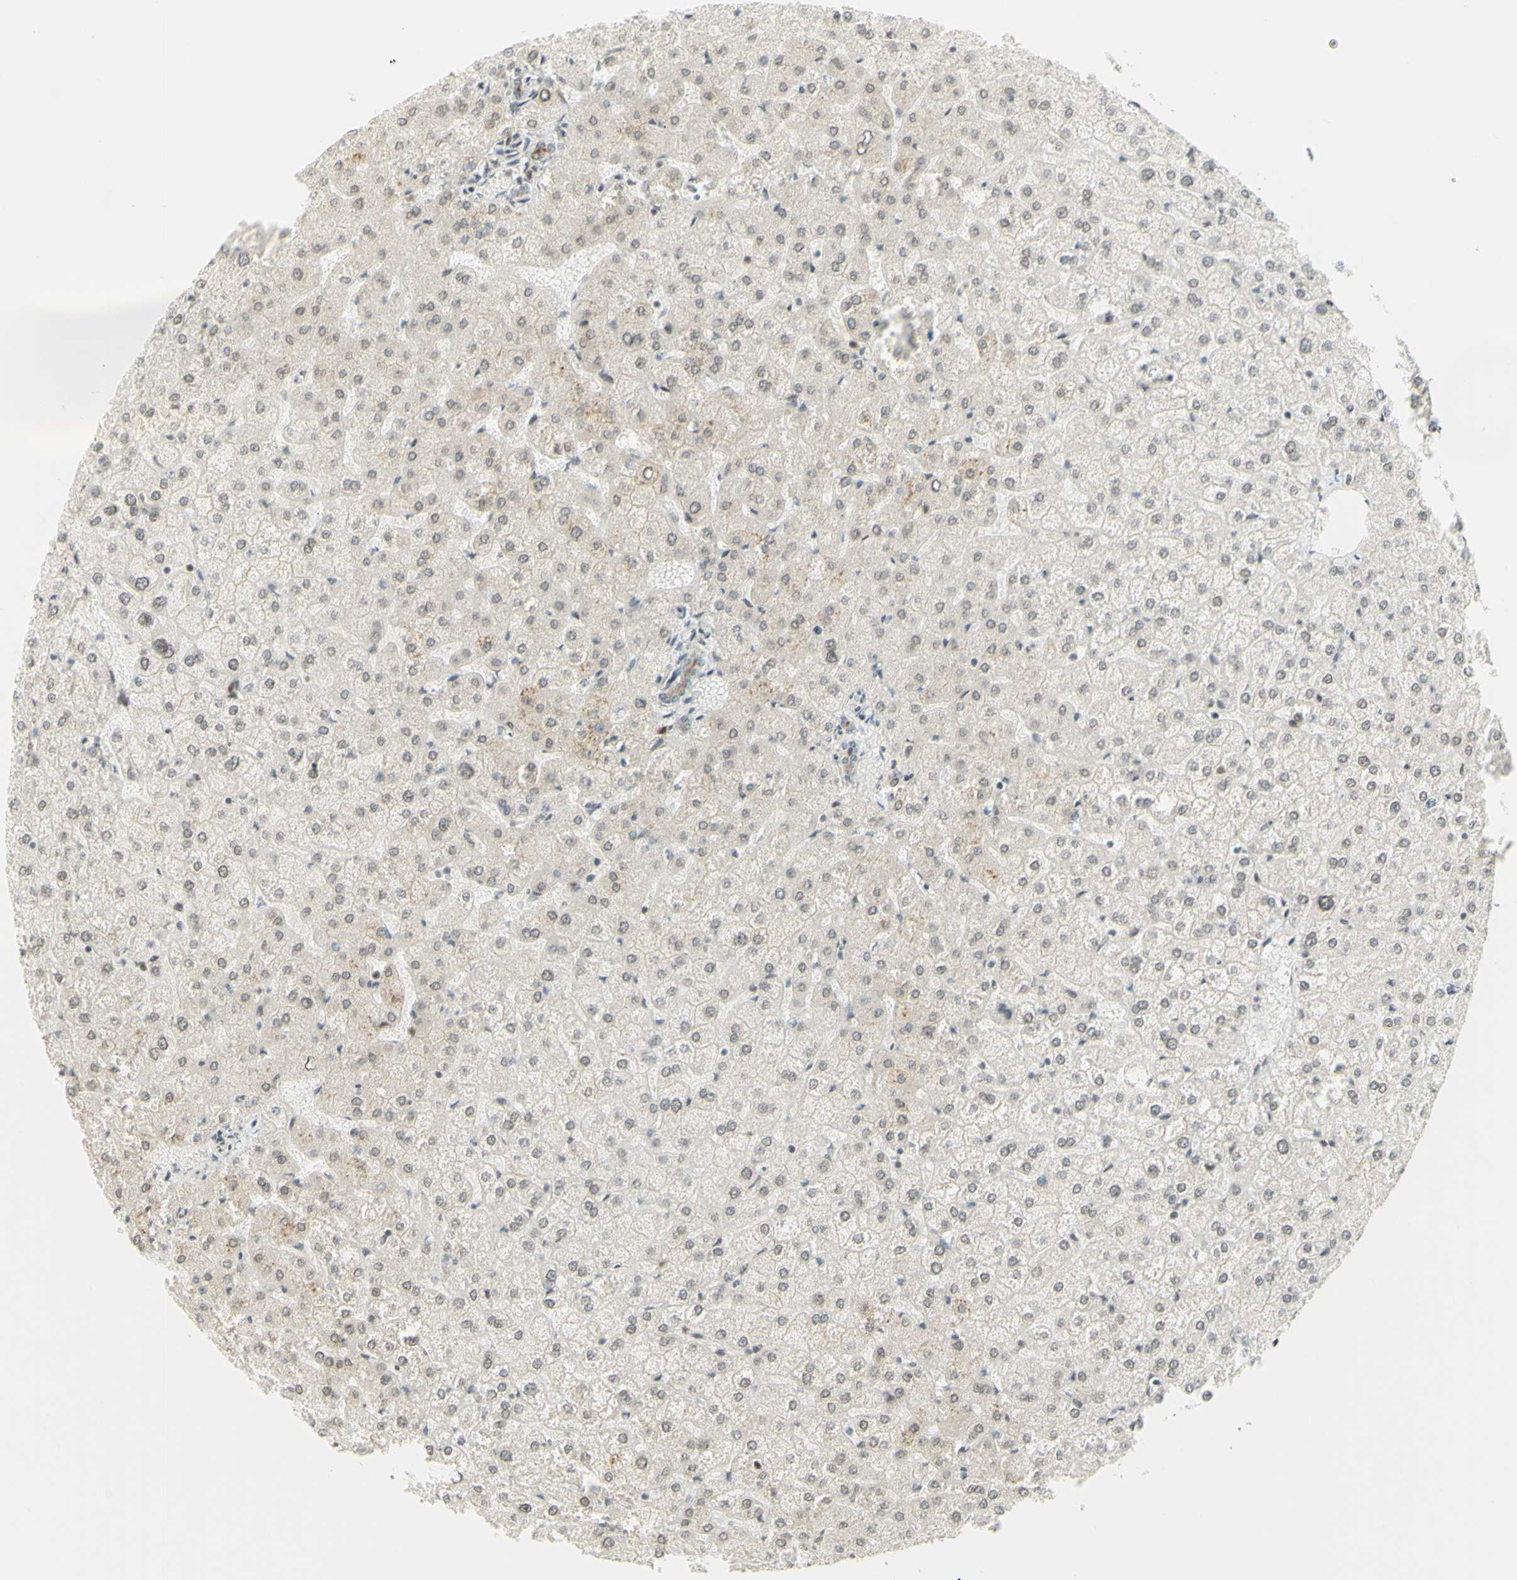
{"staining": {"intensity": "weak", "quantity": ">75%", "location": "cytoplasmic/membranous"}, "tissue": "liver", "cell_type": "Cholangiocytes", "image_type": "normal", "snomed": [{"axis": "morphology", "description": "Normal tissue, NOS"}, {"axis": "topography", "description": "Liver"}], "caption": "Cholangiocytes demonstrate low levels of weak cytoplasmic/membranous positivity in about >75% of cells in unremarkable human liver. Nuclei are stained in blue.", "gene": "KIF11", "patient": {"sex": "female", "age": 32}}